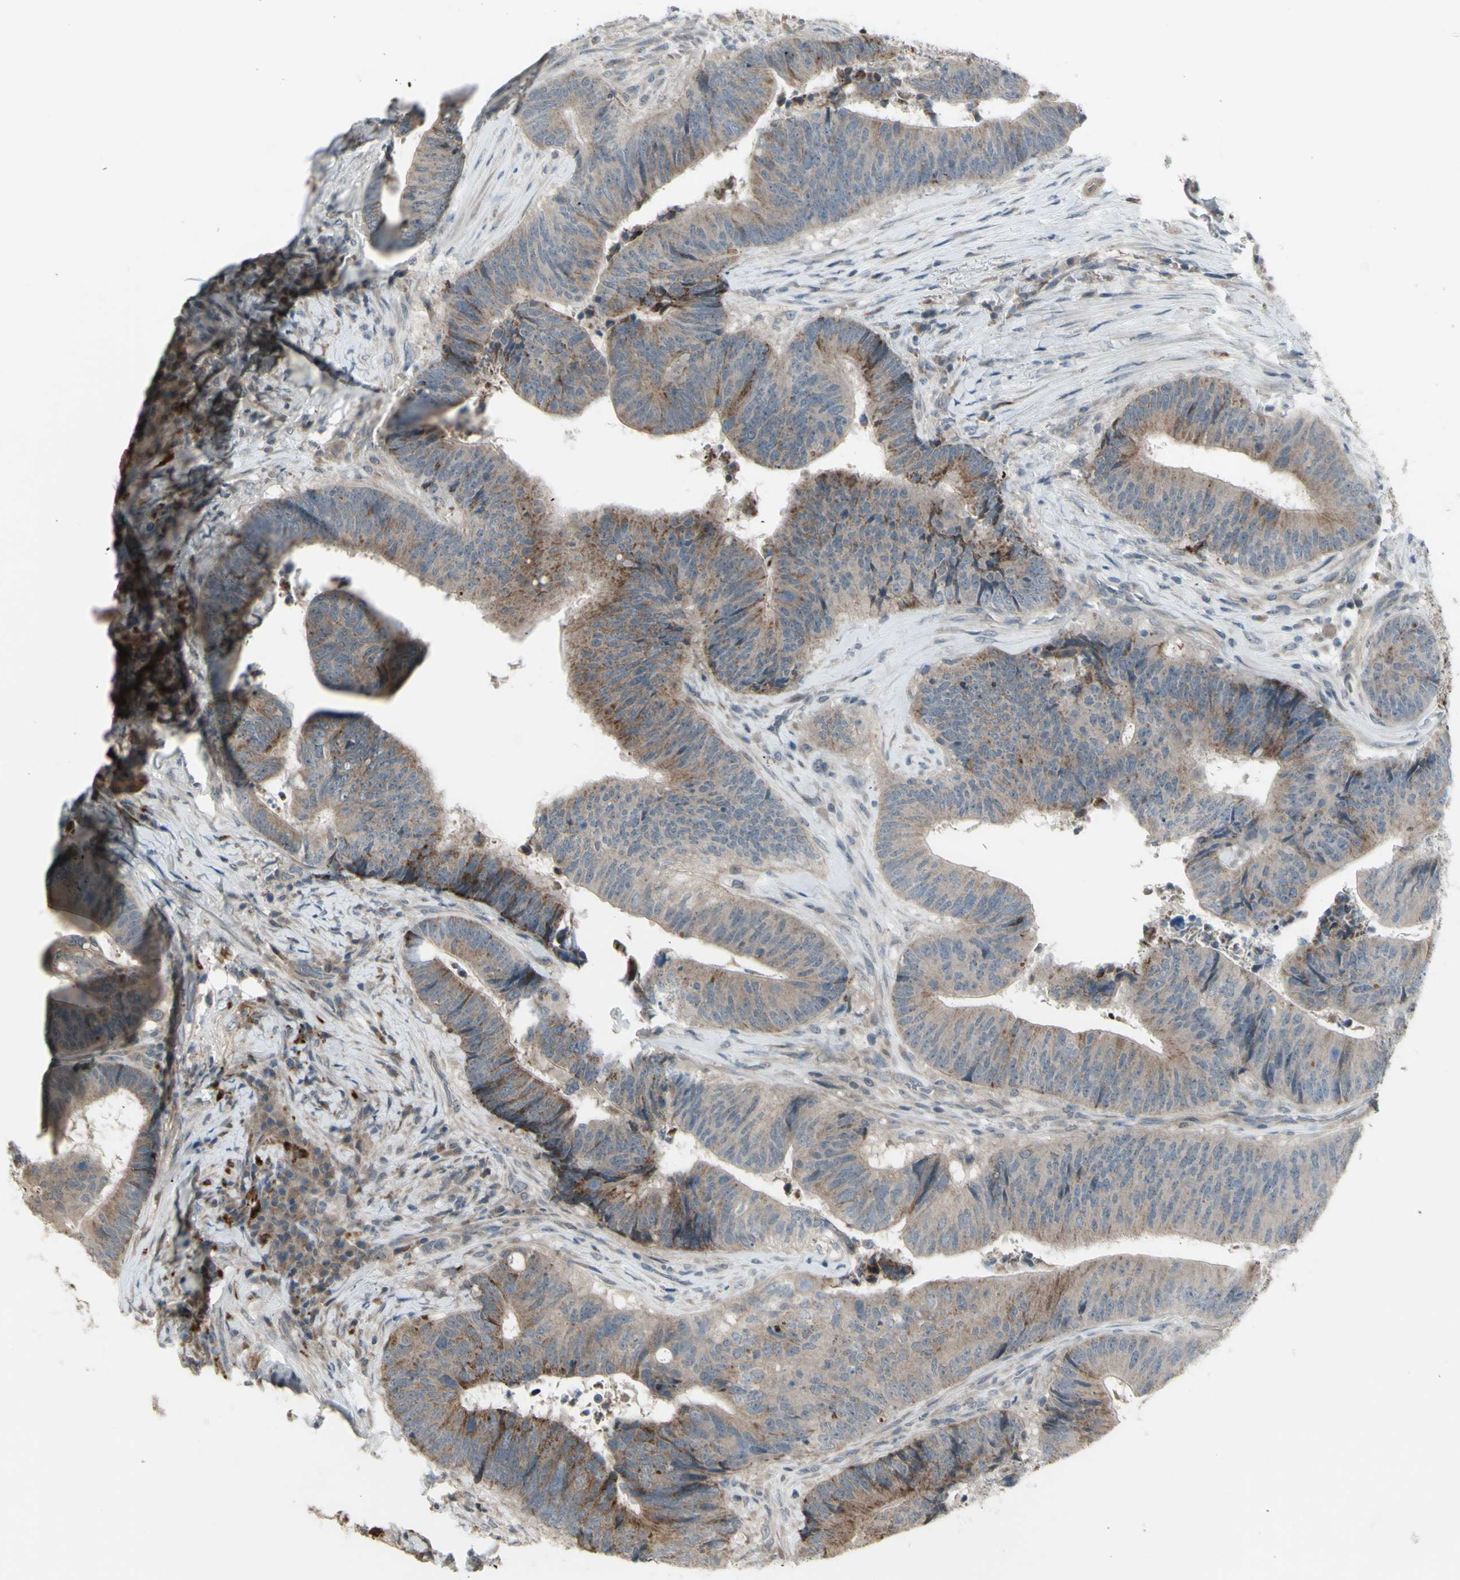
{"staining": {"intensity": "moderate", "quantity": "<25%", "location": "cytoplasmic/membranous"}, "tissue": "colorectal cancer", "cell_type": "Tumor cells", "image_type": "cancer", "snomed": [{"axis": "morphology", "description": "Adenocarcinoma, NOS"}, {"axis": "topography", "description": "Rectum"}], "caption": "Immunohistochemistry (IHC) image of adenocarcinoma (colorectal) stained for a protein (brown), which demonstrates low levels of moderate cytoplasmic/membranous positivity in approximately <25% of tumor cells.", "gene": "OSTM1", "patient": {"sex": "male", "age": 72}}